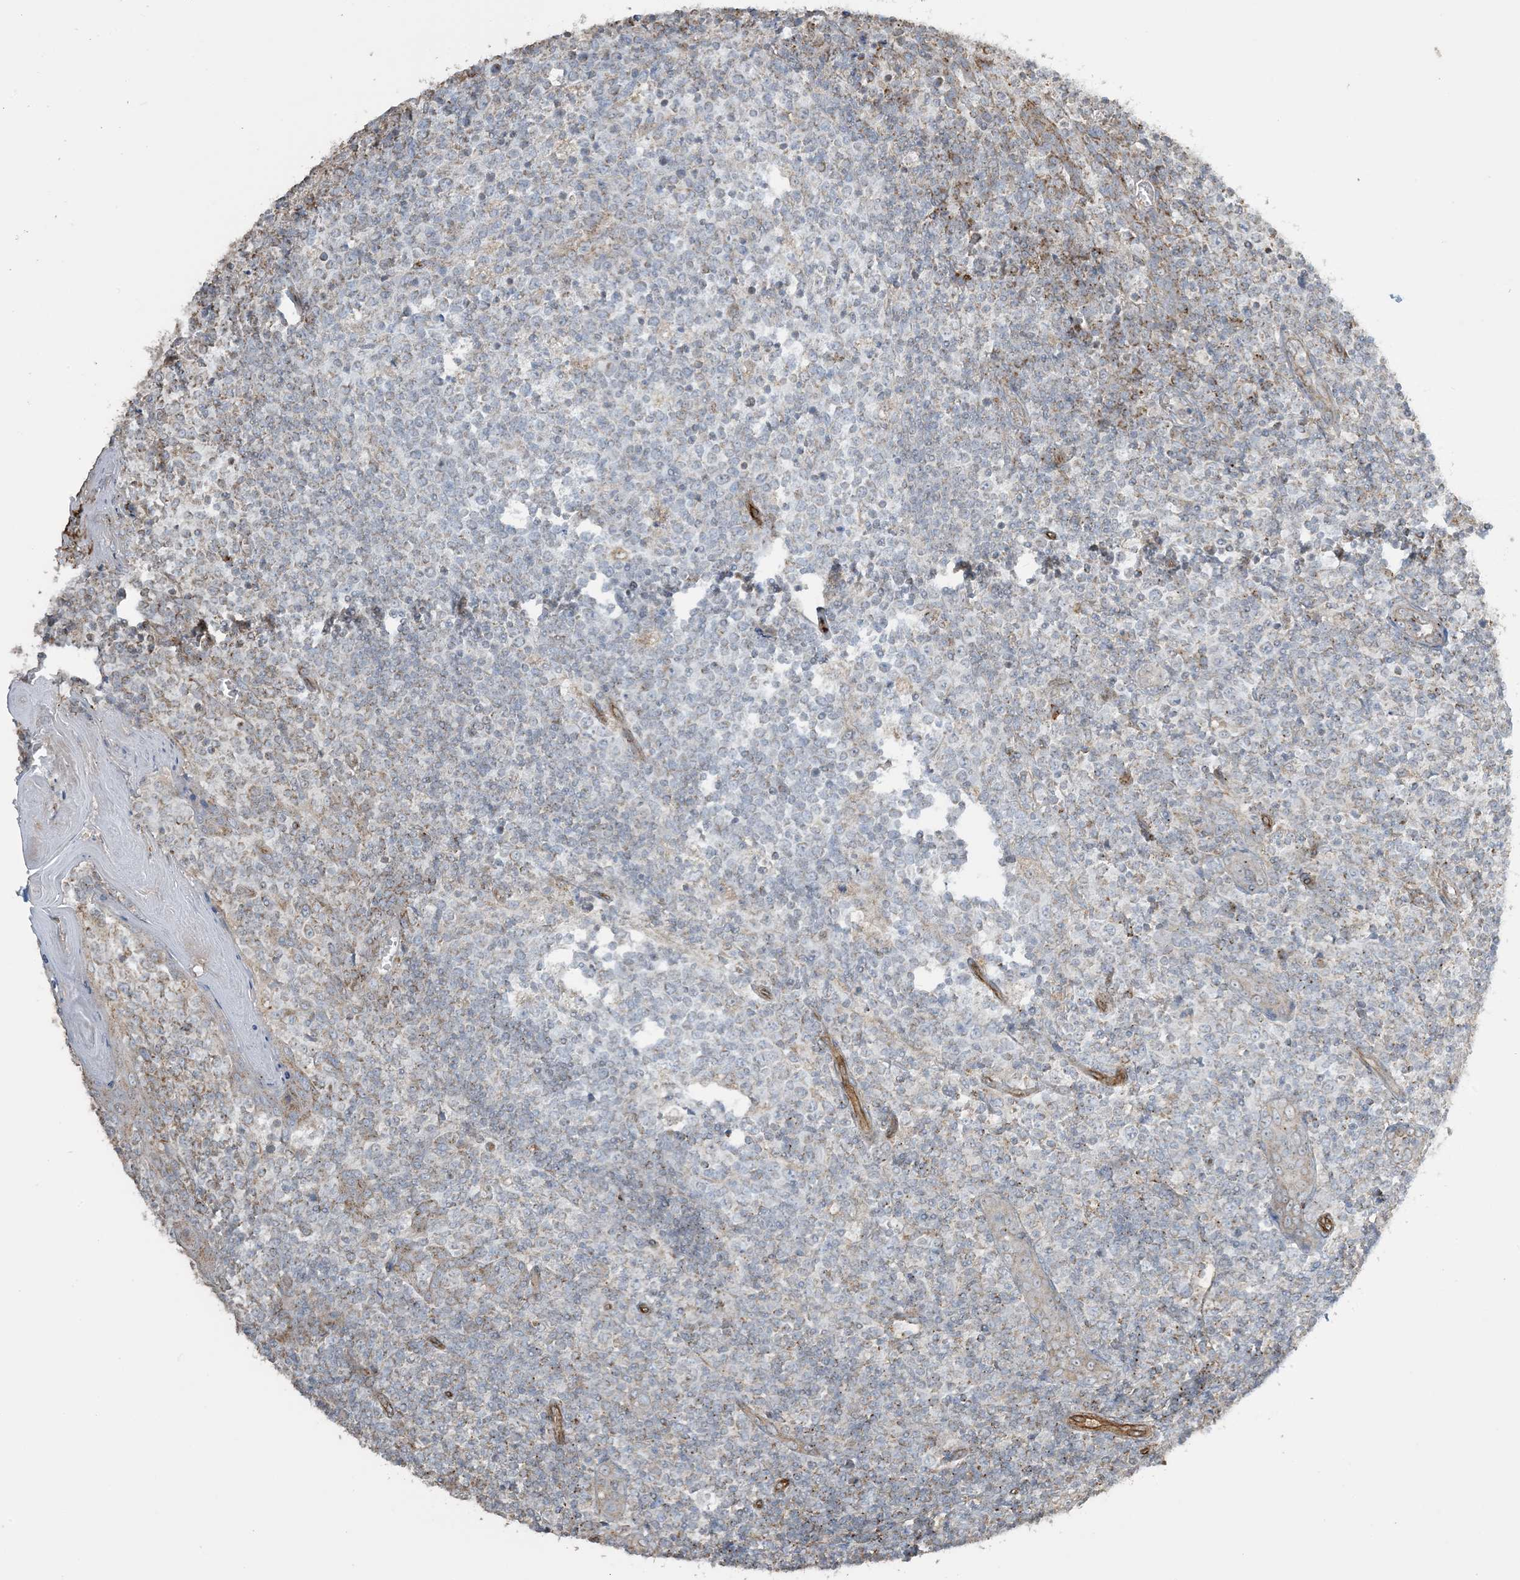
{"staining": {"intensity": "negative", "quantity": "none", "location": "none"}, "tissue": "tonsil", "cell_type": "Germinal center cells", "image_type": "normal", "snomed": [{"axis": "morphology", "description": "Normal tissue, NOS"}, {"axis": "topography", "description": "Tonsil"}], "caption": "Immunohistochemistry of unremarkable human tonsil shows no expression in germinal center cells.", "gene": "AGA", "patient": {"sex": "female", "age": 19}}